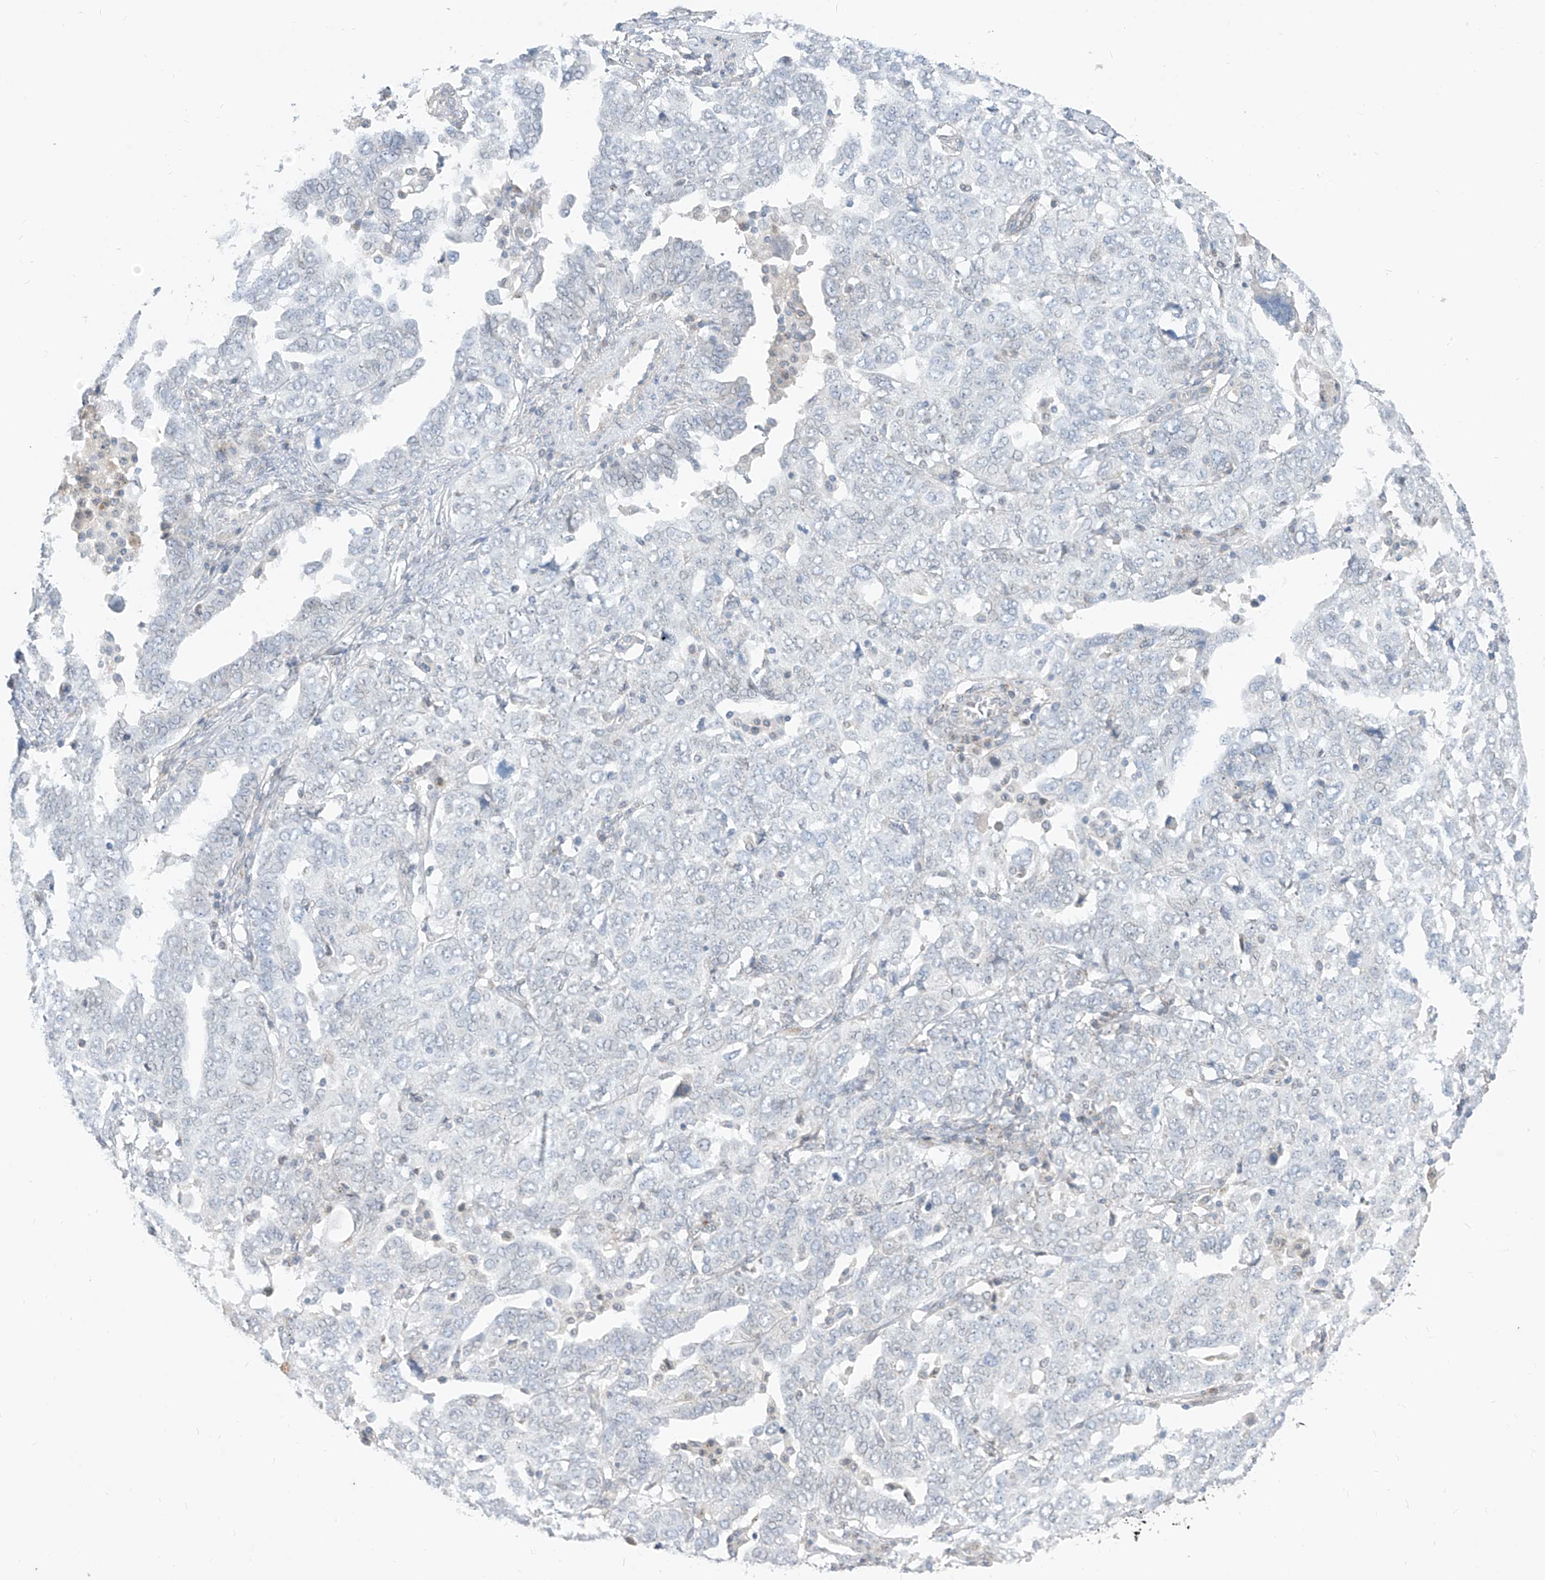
{"staining": {"intensity": "negative", "quantity": "none", "location": "none"}, "tissue": "ovarian cancer", "cell_type": "Tumor cells", "image_type": "cancer", "snomed": [{"axis": "morphology", "description": "Carcinoma, endometroid"}, {"axis": "topography", "description": "Ovary"}], "caption": "A high-resolution histopathology image shows immunohistochemistry staining of ovarian endometroid carcinoma, which demonstrates no significant expression in tumor cells.", "gene": "KRTAP25-1", "patient": {"sex": "female", "age": 62}}